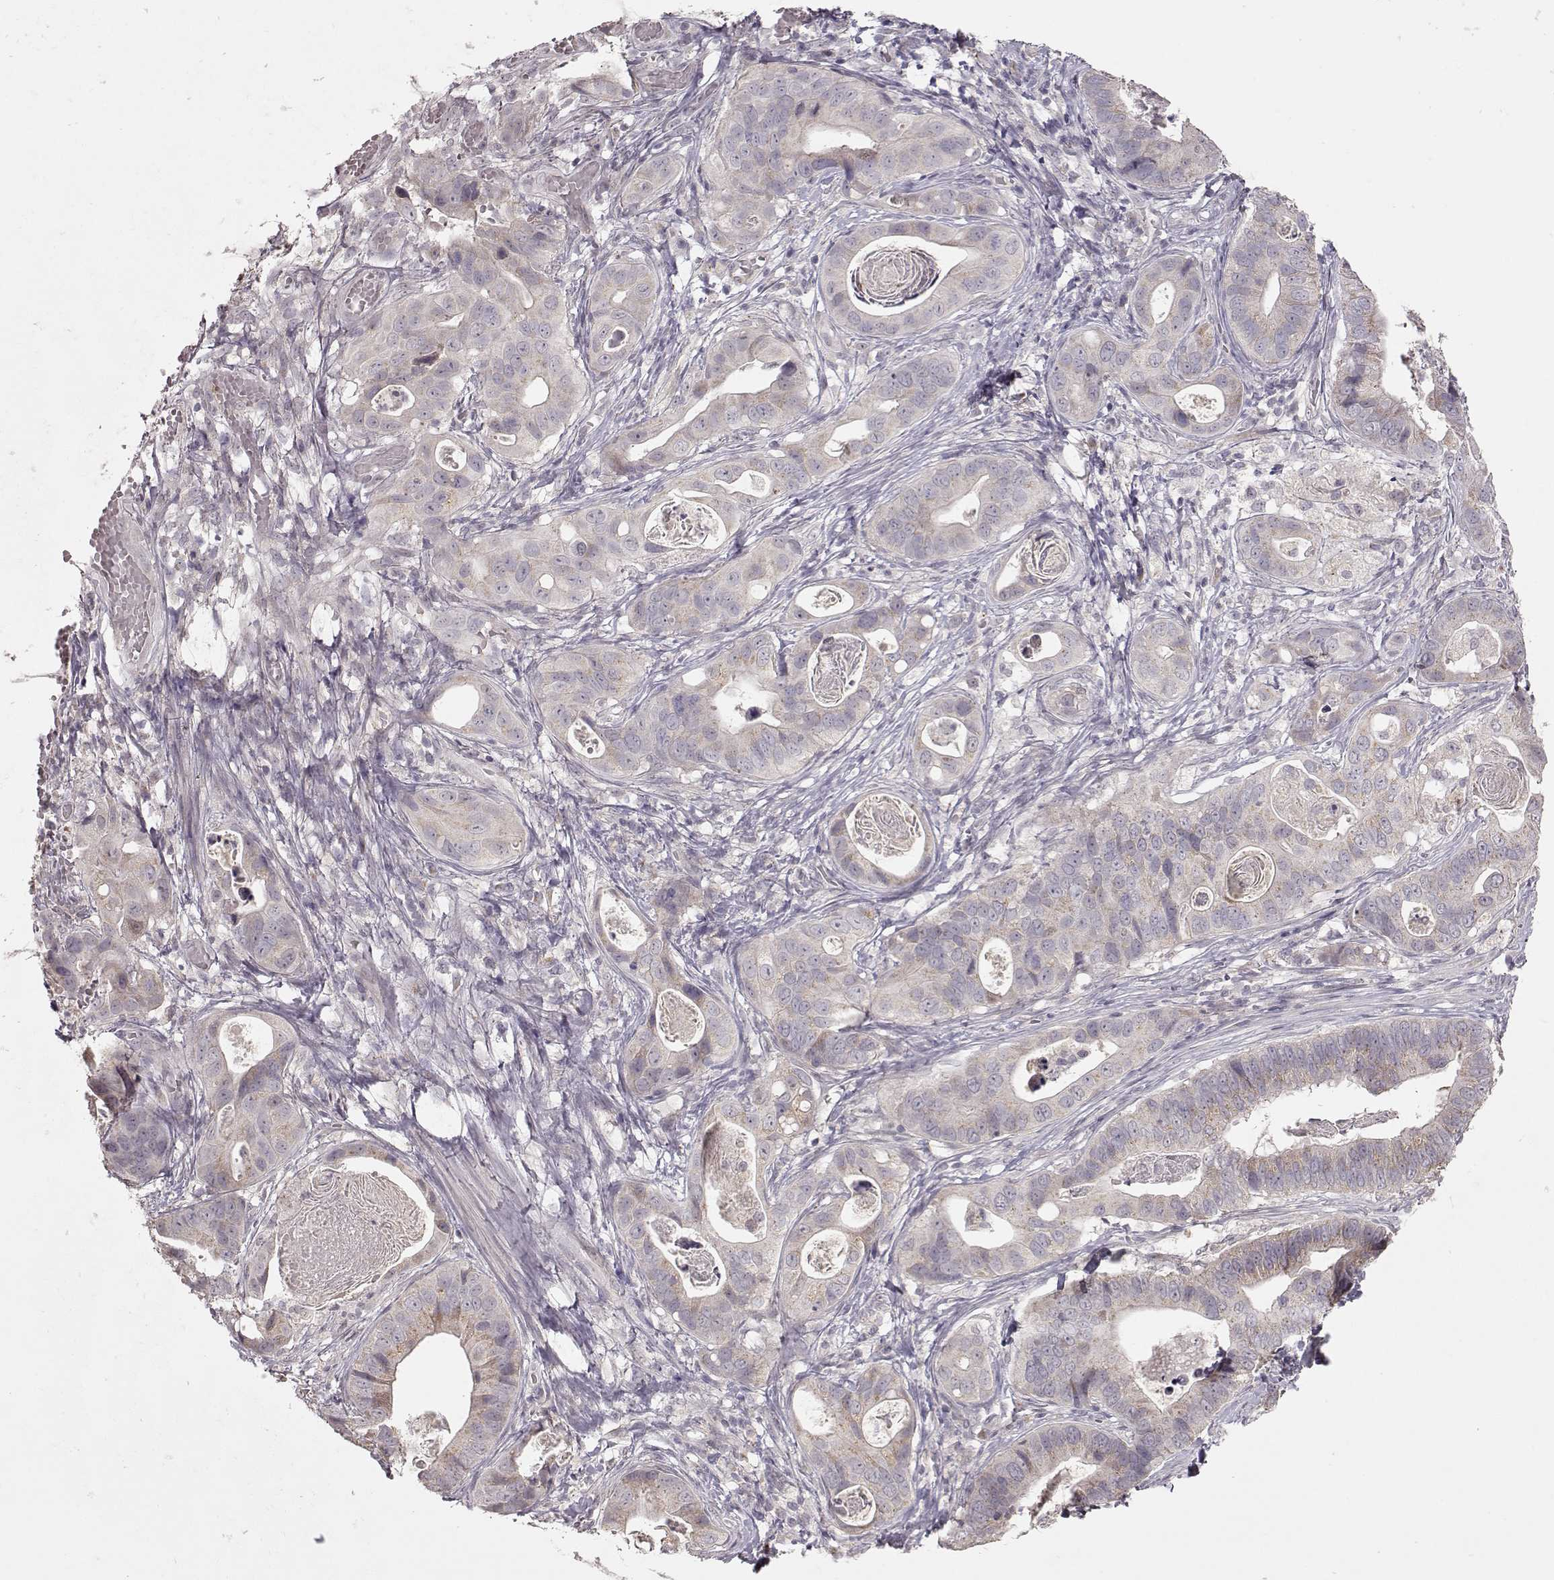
{"staining": {"intensity": "weak", "quantity": "25%-75%", "location": "cytoplasmic/membranous"}, "tissue": "stomach cancer", "cell_type": "Tumor cells", "image_type": "cancer", "snomed": [{"axis": "morphology", "description": "Adenocarcinoma, NOS"}, {"axis": "topography", "description": "Stomach"}], "caption": "This is a histology image of immunohistochemistry (IHC) staining of stomach cancer (adenocarcinoma), which shows weak staining in the cytoplasmic/membranous of tumor cells.", "gene": "PNMT", "patient": {"sex": "male", "age": 84}}